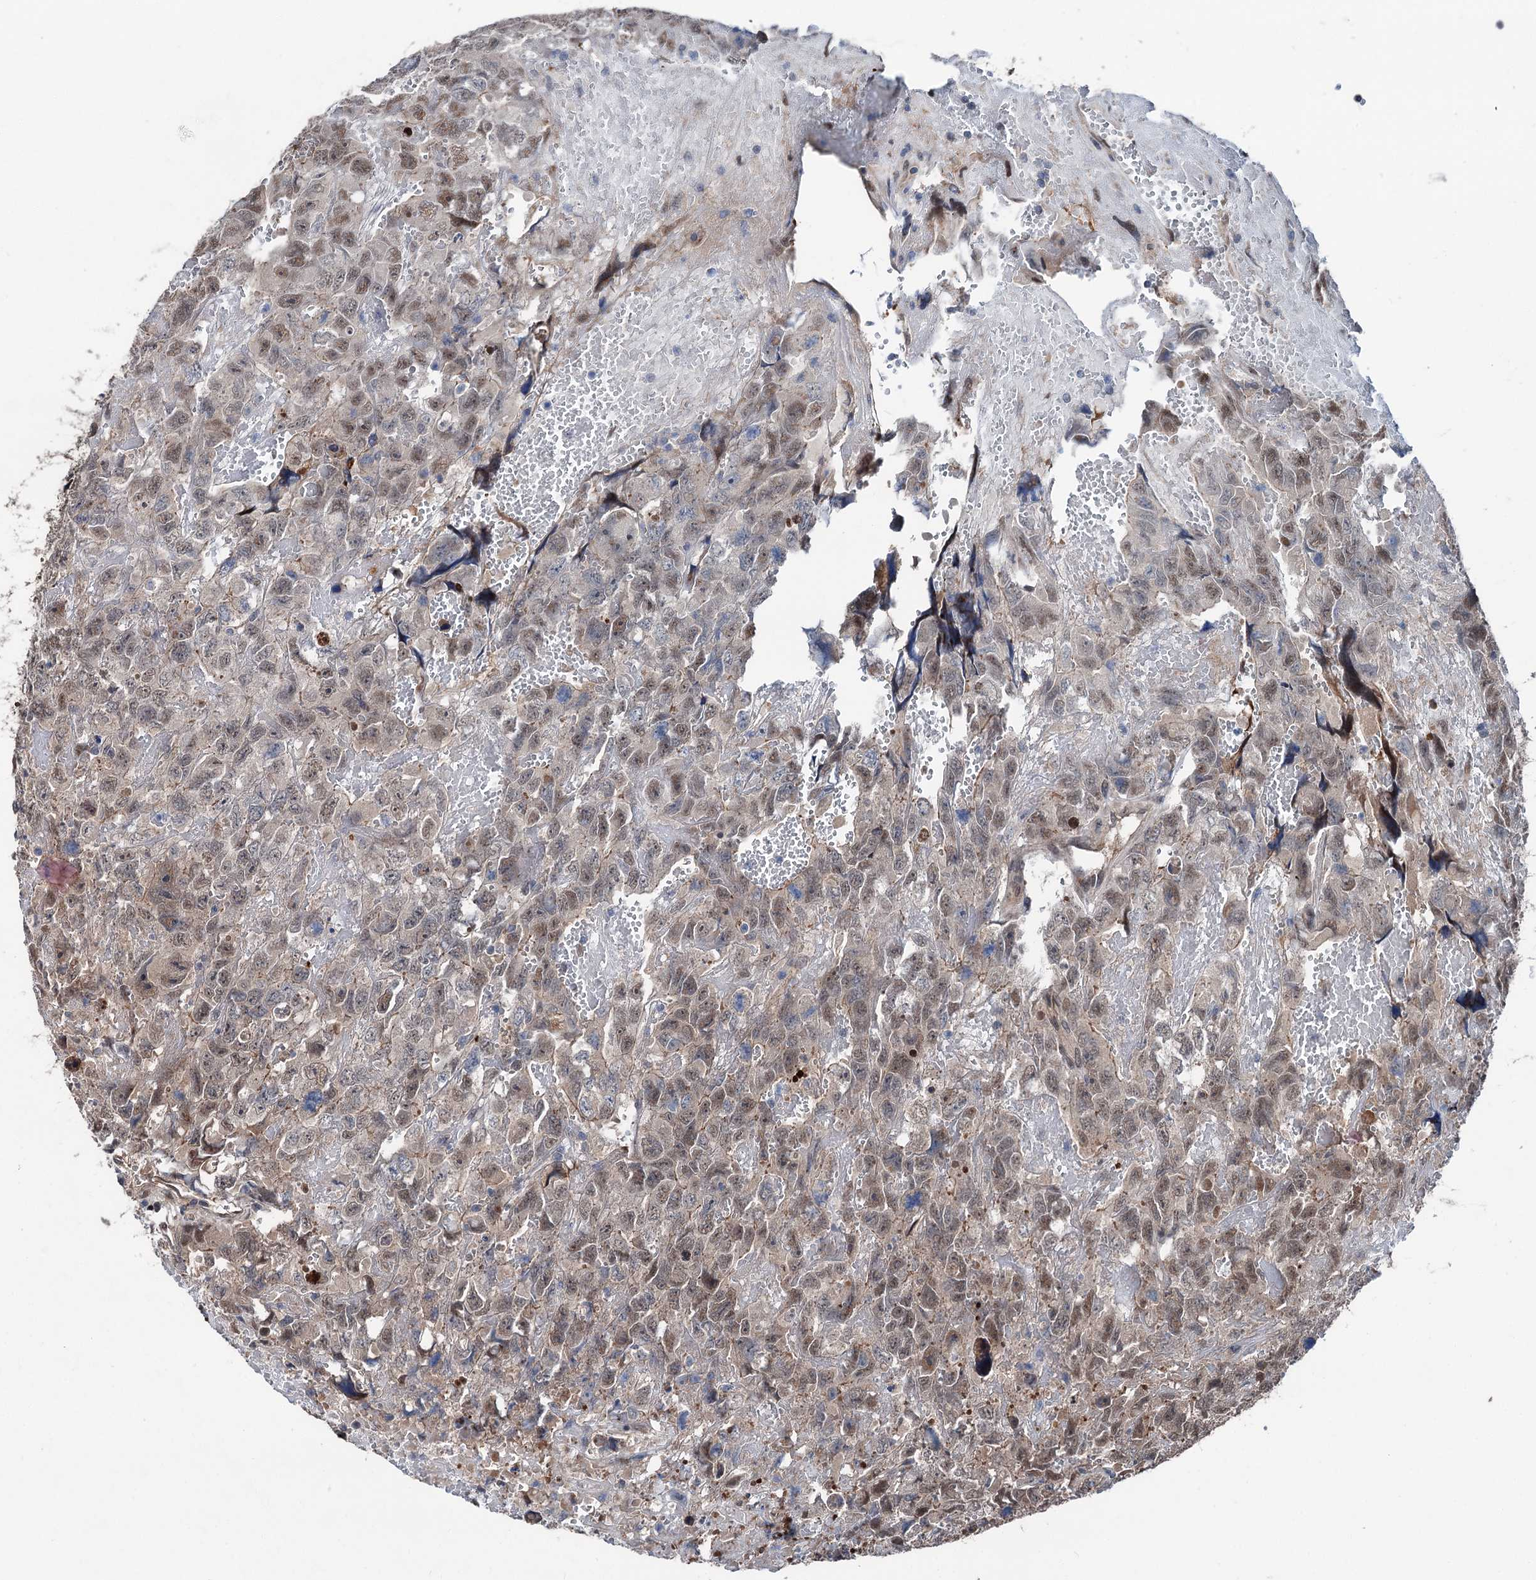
{"staining": {"intensity": "moderate", "quantity": "25%-75%", "location": "cytoplasmic/membranous,nuclear"}, "tissue": "testis cancer", "cell_type": "Tumor cells", "image_type": "cancer", "snomed": [{"axis": "morphology", "description": "Carcinoma, Embryonal, NOS"}, {"axis": "topography", "description": "Testis"}], "caption": "A medium amount of moderate cytoplasmic/membranous and nuclear staining is seen in about 25%-75% of tumor cells in testis cancer tissue.", "gene": "PSMD13", "patient": {"sex": "male", "age": 45}}